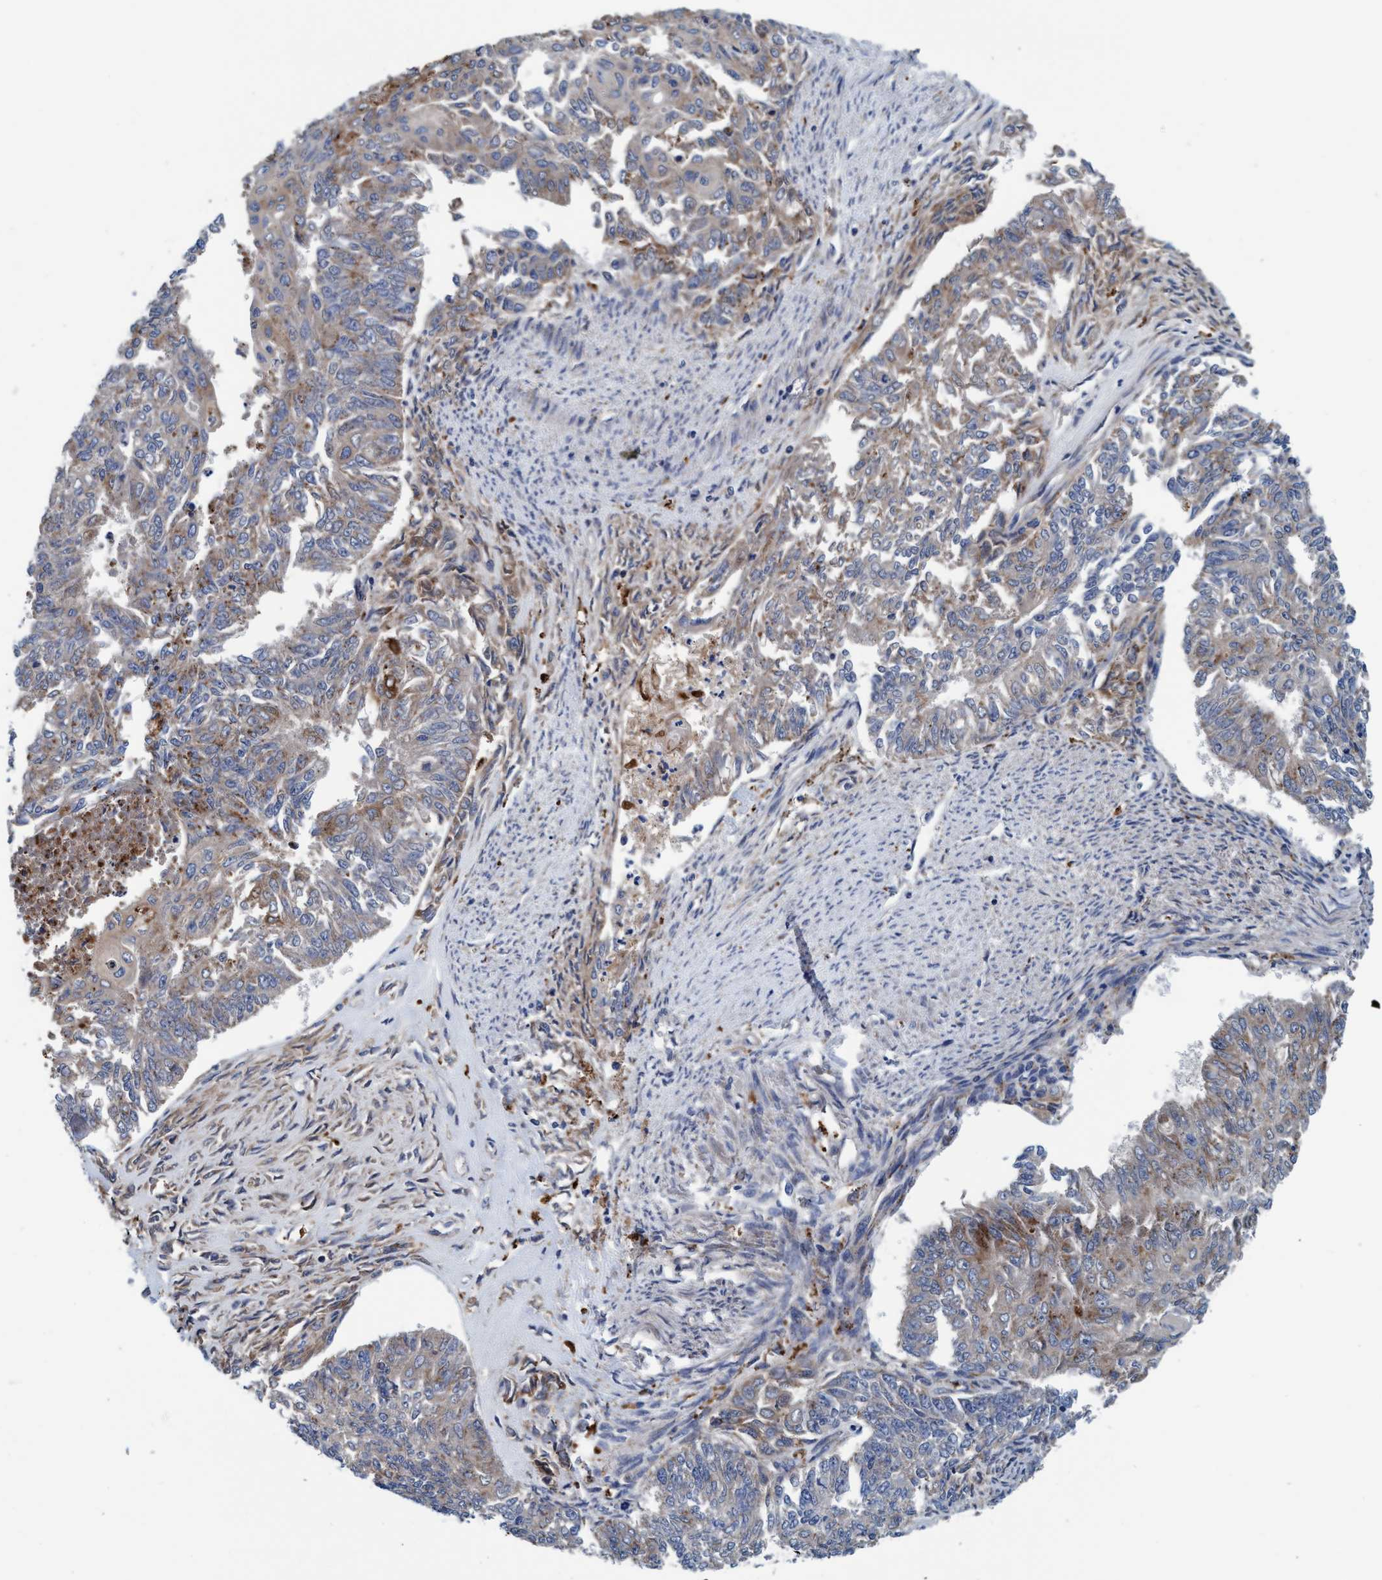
{"staining": {"intensity": "weak", "quantity": "<25%", "location": "cytoplasmic/membranous"}, "tissue": "endometrial cancer", "cell_type": "Tumor cells", "image_type": "cancer", "snomed": [{"axis": "morphology", "description": "Adenocarcinoma, NOS"}, {"axis": "topography", "description": "Endometrium"}], "caption": "High magnification brightfield microscopy of endometrial adenocarcinoma stained with DAB (3,3'-diaminobenzidine) (brown) and counterstained with hematoxylin (blue): tumor cells show no significant staining. Nuclei are stained in blue.", "gene": "ENDOG", "patient": {"sex": "female", "age": 32}}